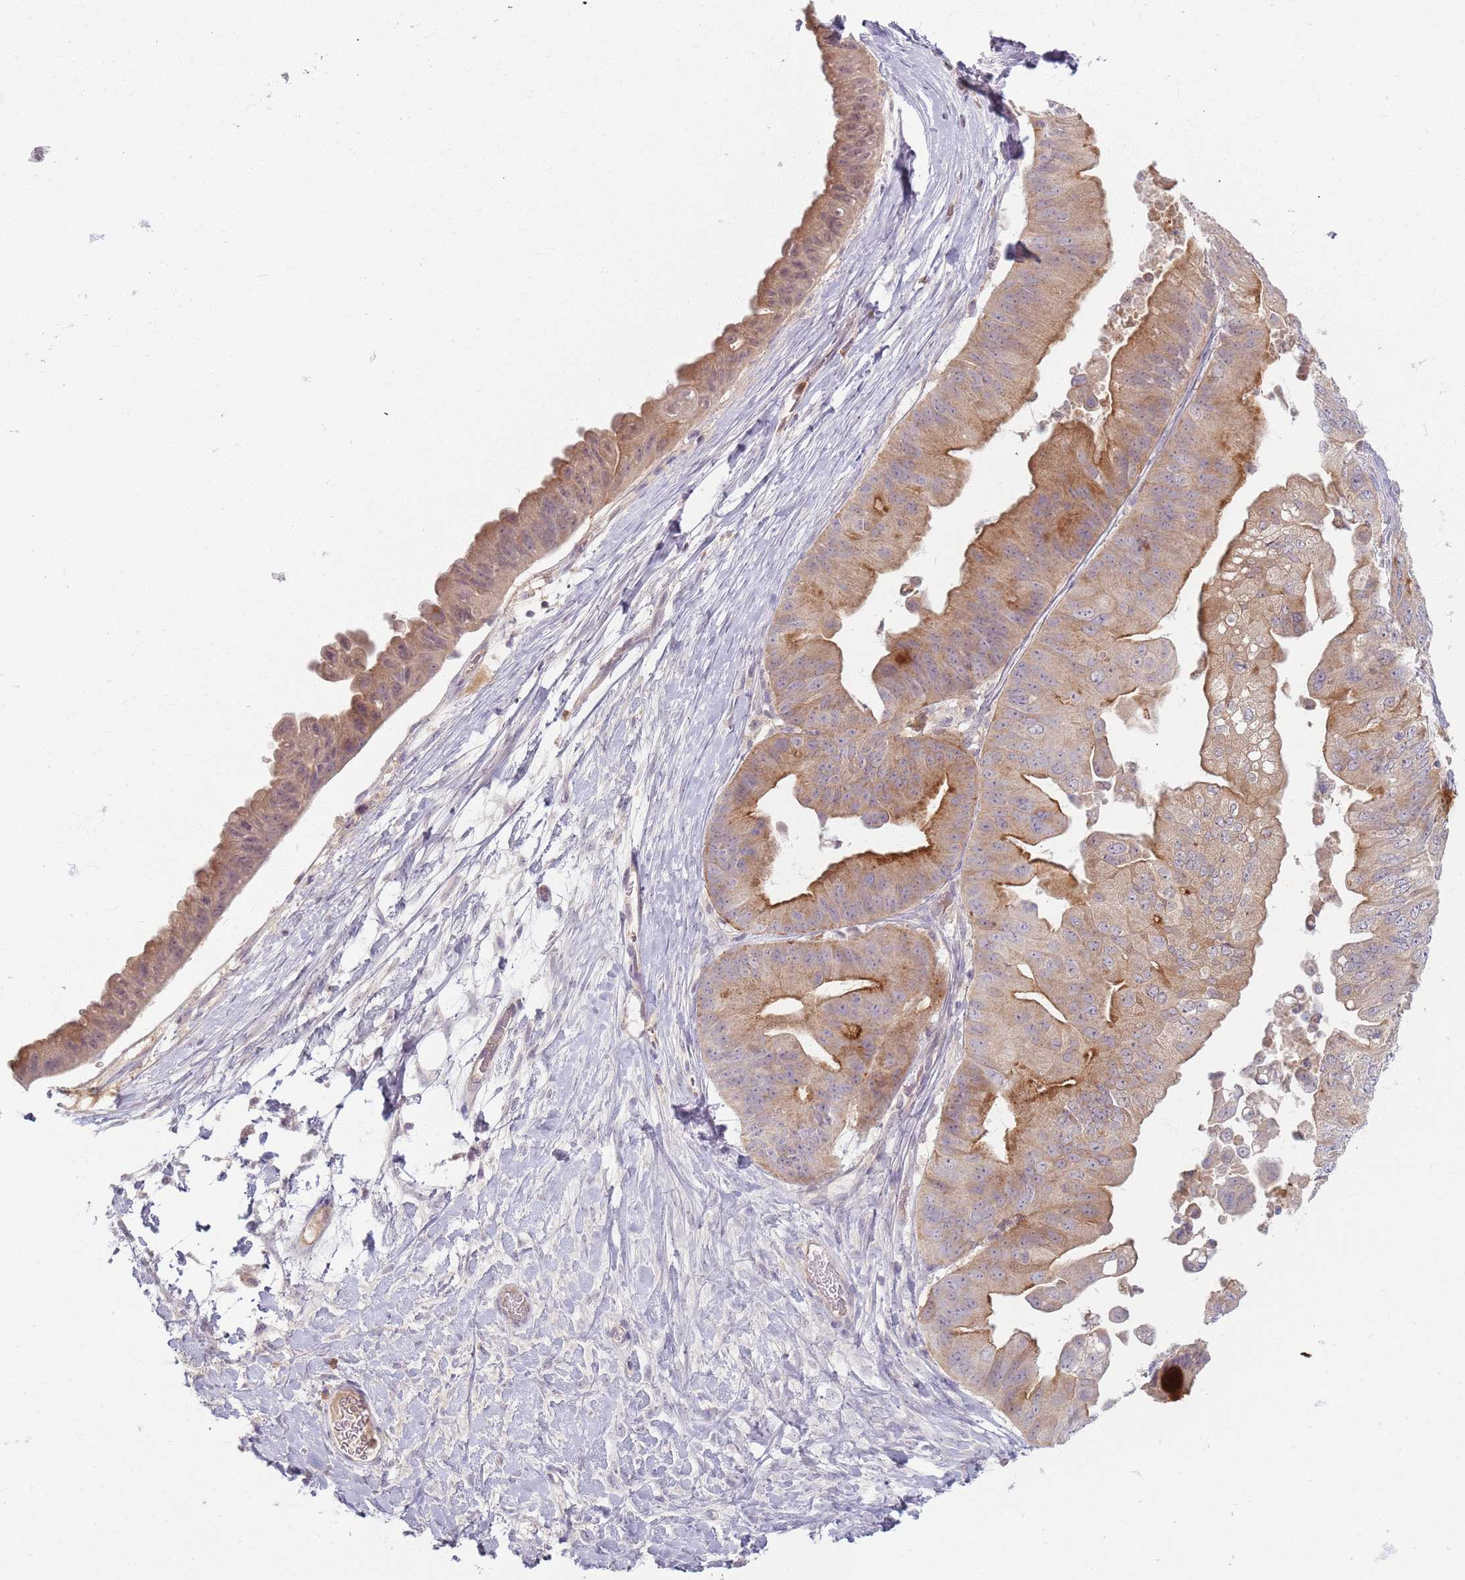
{"staining": {"intensity": "moderate", "quantity": "25%-75%", "location": "cytoplasmic/membranous"}, "tissue": "ovarian cancer", "cell_type": "Tumor cells", "image_type": "cancer", "snomed": [{"axis": "morphology", "description": "Cystadenocarcinoma, mucinous, NOS"}, {"axis": "topography", "description": "Ovary"}], "caption": "Immunohistochemical staining of human ovarian cancer (mucinous cystadenocarcinoma) reveals medium levels of moderate cytoplasmic/membranous staining in approximately 25%-75% of tumor cells.", "gene": "ZDHHC2", "patient": {"sex": "female", "age": 61}}